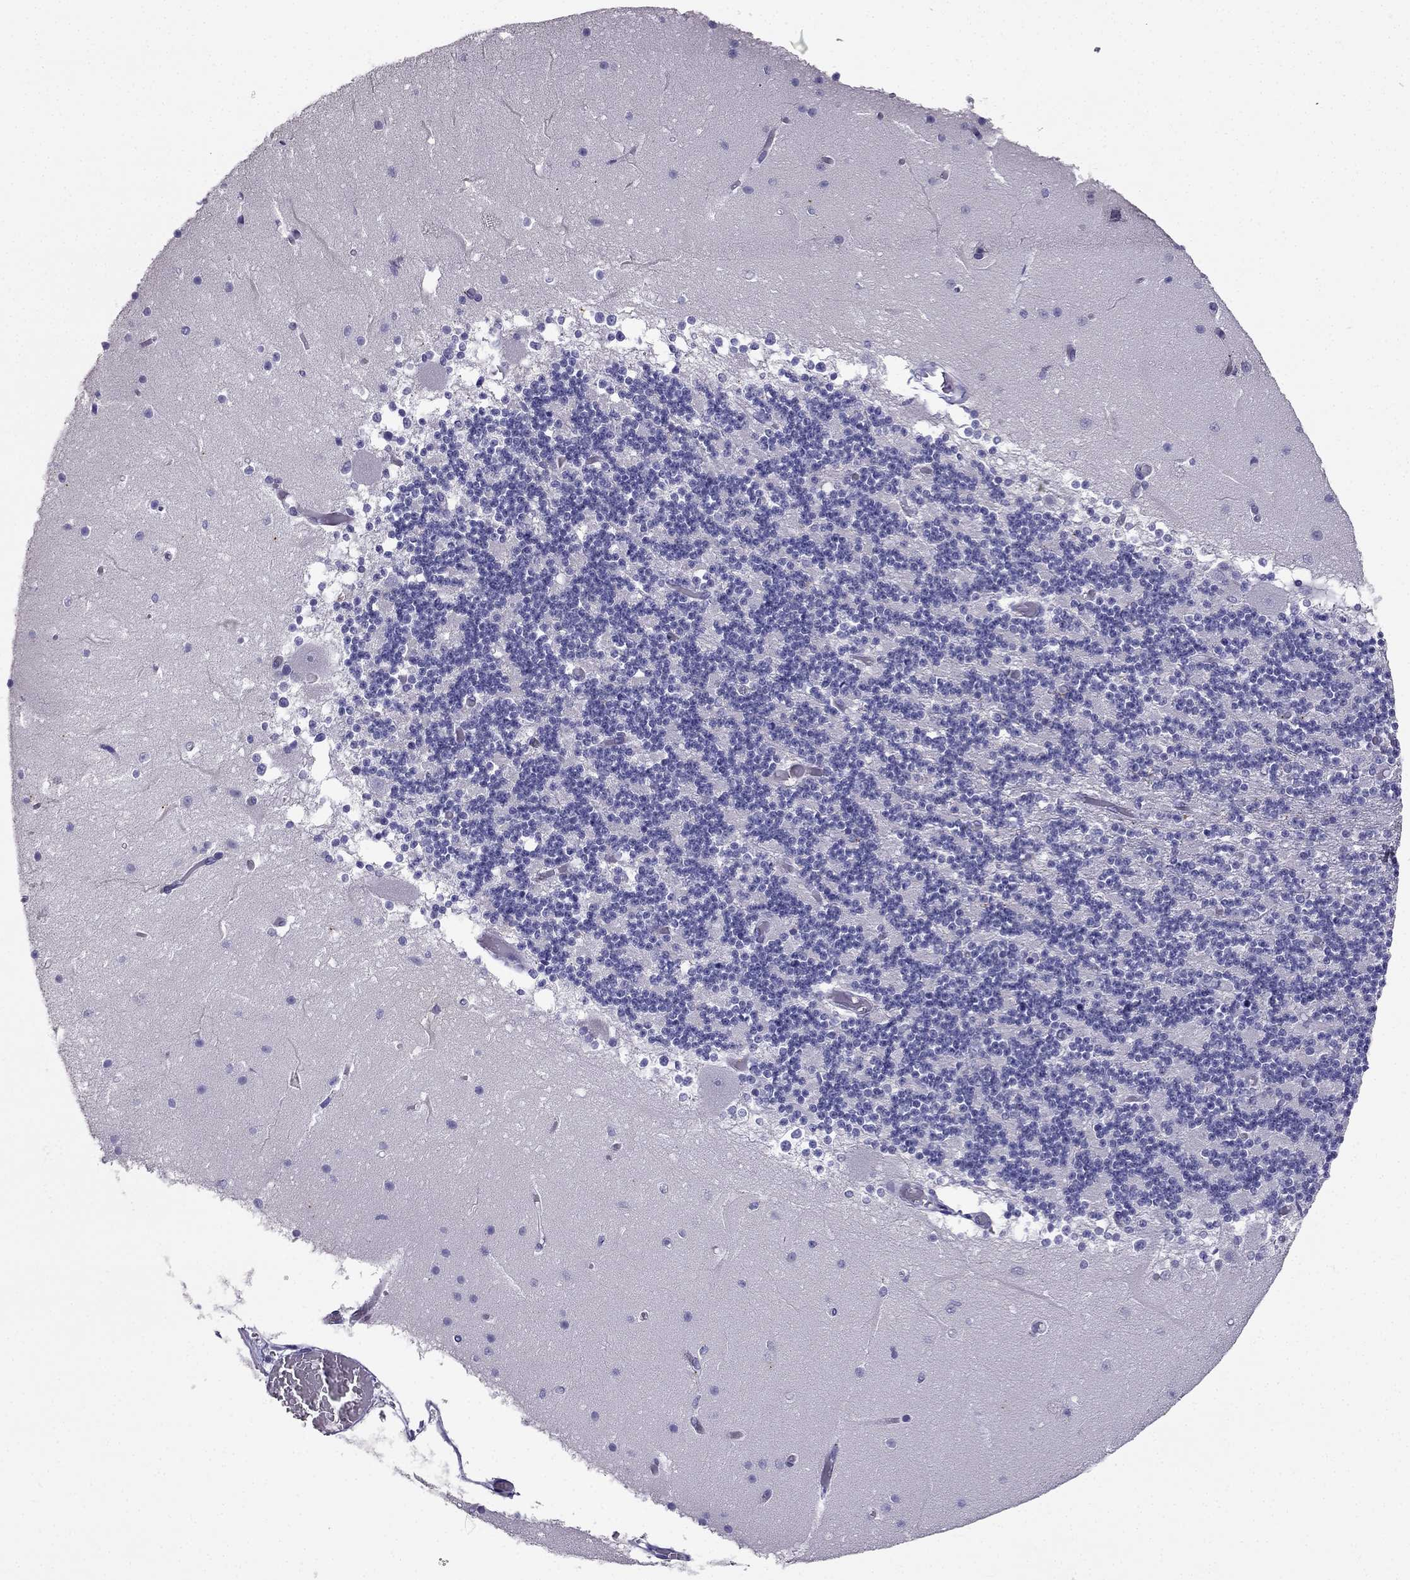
{"staining": {"intensity": "negative", "quantity": "none", "location": "none"}, "tissue": "cerebellum", "cell_type": "Cells in granular layer", "image_type": "normal", "snomed": [{"axis": "morphology", "description": "Normal tissue, NOS"}, {"axis": "topography", "description": "Cerebellum"}], "caption": "Immunohistochemistry (IHC) micrograph of normal cerebellum stained for a protein (brown), which displays no expression in cells in granular layer. (DAB immunohistochemistry (IHC) visualized using brightfield microscopy, high magnification).", "gene": "PTH", "patient": {"sex": "female", "age": 28}}